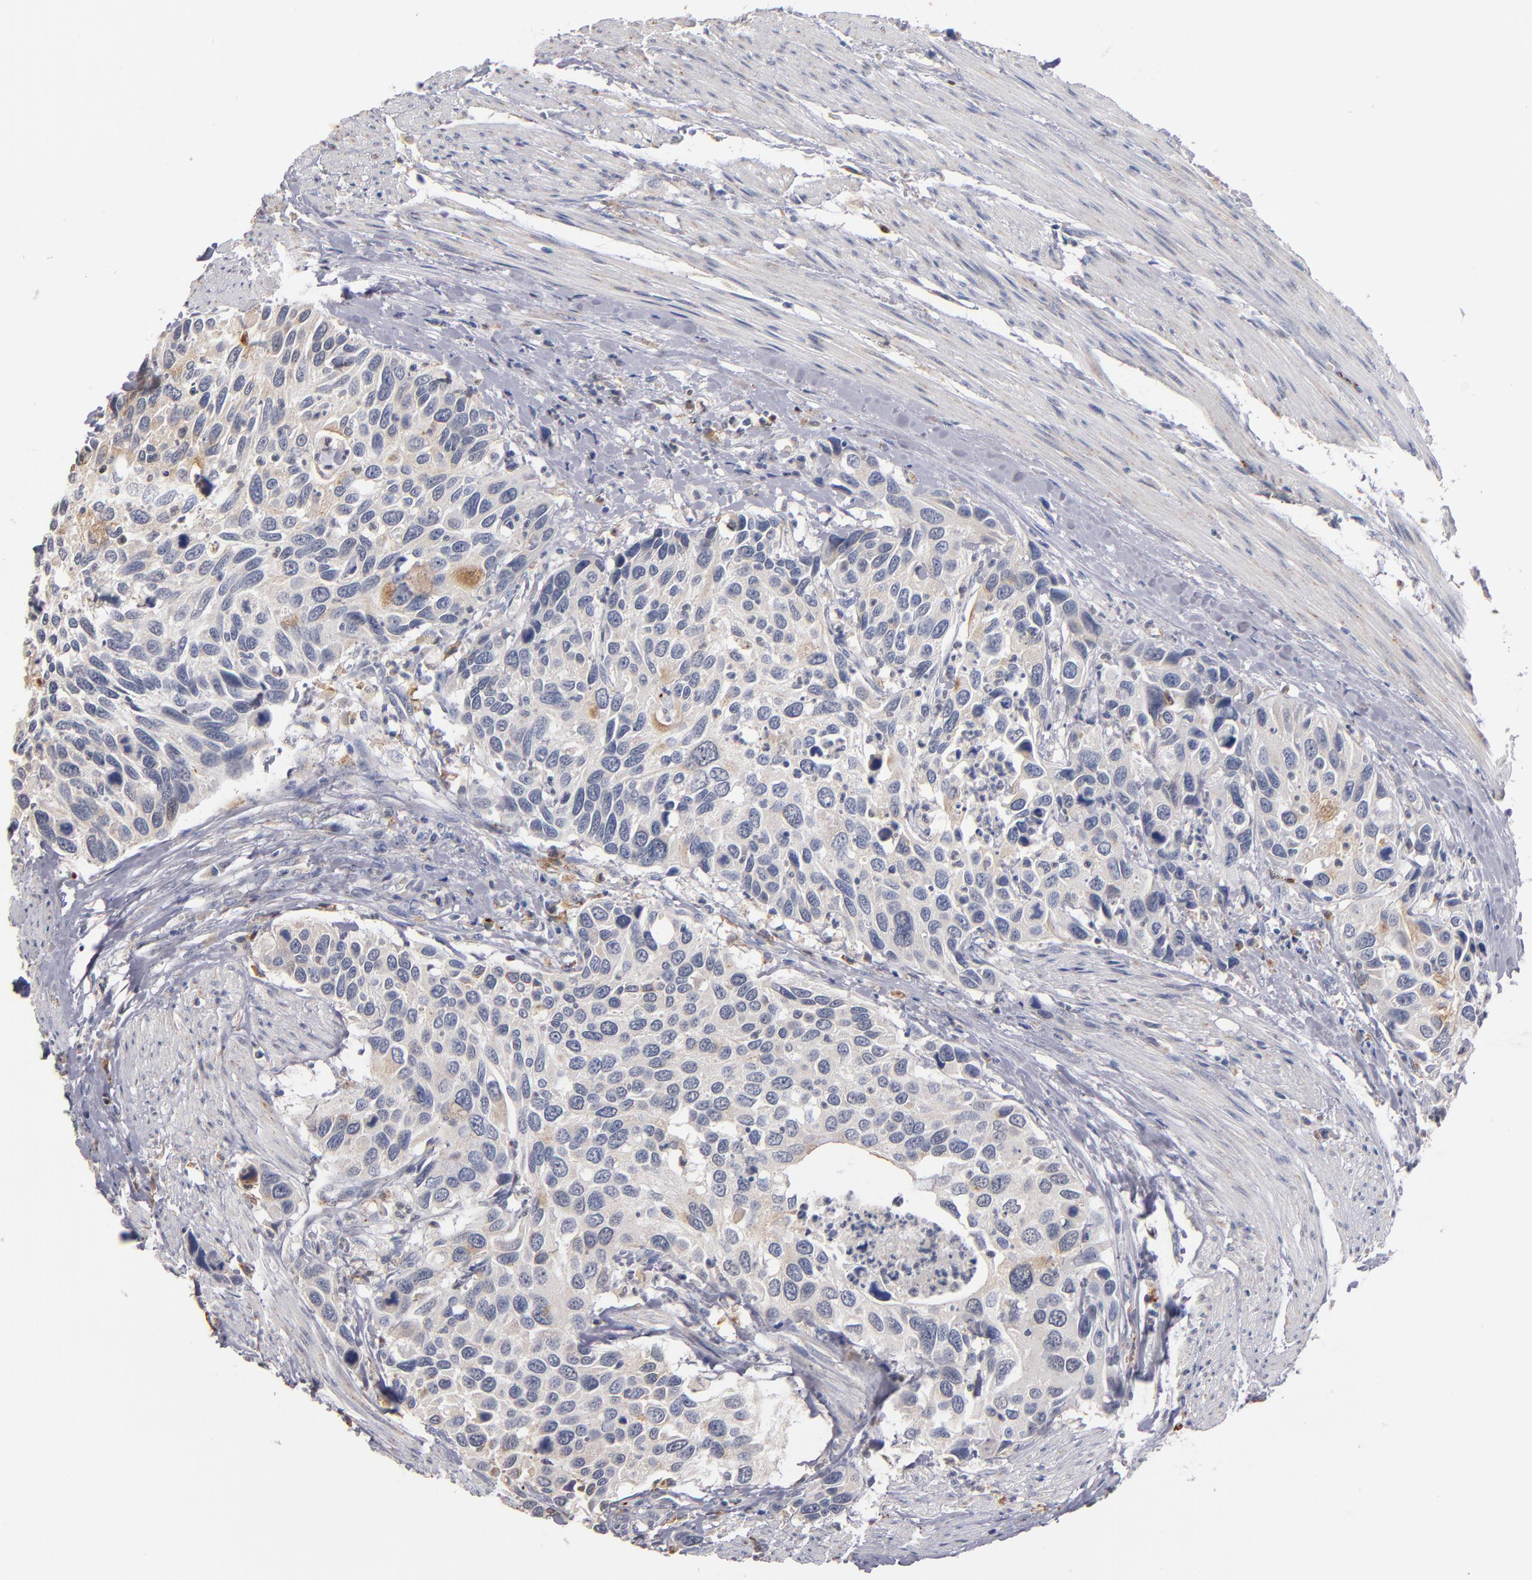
{"staining": {"intensity": "weak", "quantity": "<25%", "location": "cytoplasmic/membranous"}, "tissue": "urothelial cancer", "cell_type": "Tumor cells", "image_type": "cancer", "snomed": [{"axis": "morphology", "description": "Urothelial carcinoma, High grade"}, {"axis": "topography", "description": "Urinary bladder"}], "caption": "A micrograph of human urothelial carcinoma (high-grade) is negative for staining in tumor cells.", "gene": "SELP", "patient": {"sex": "male", "age": 66}}